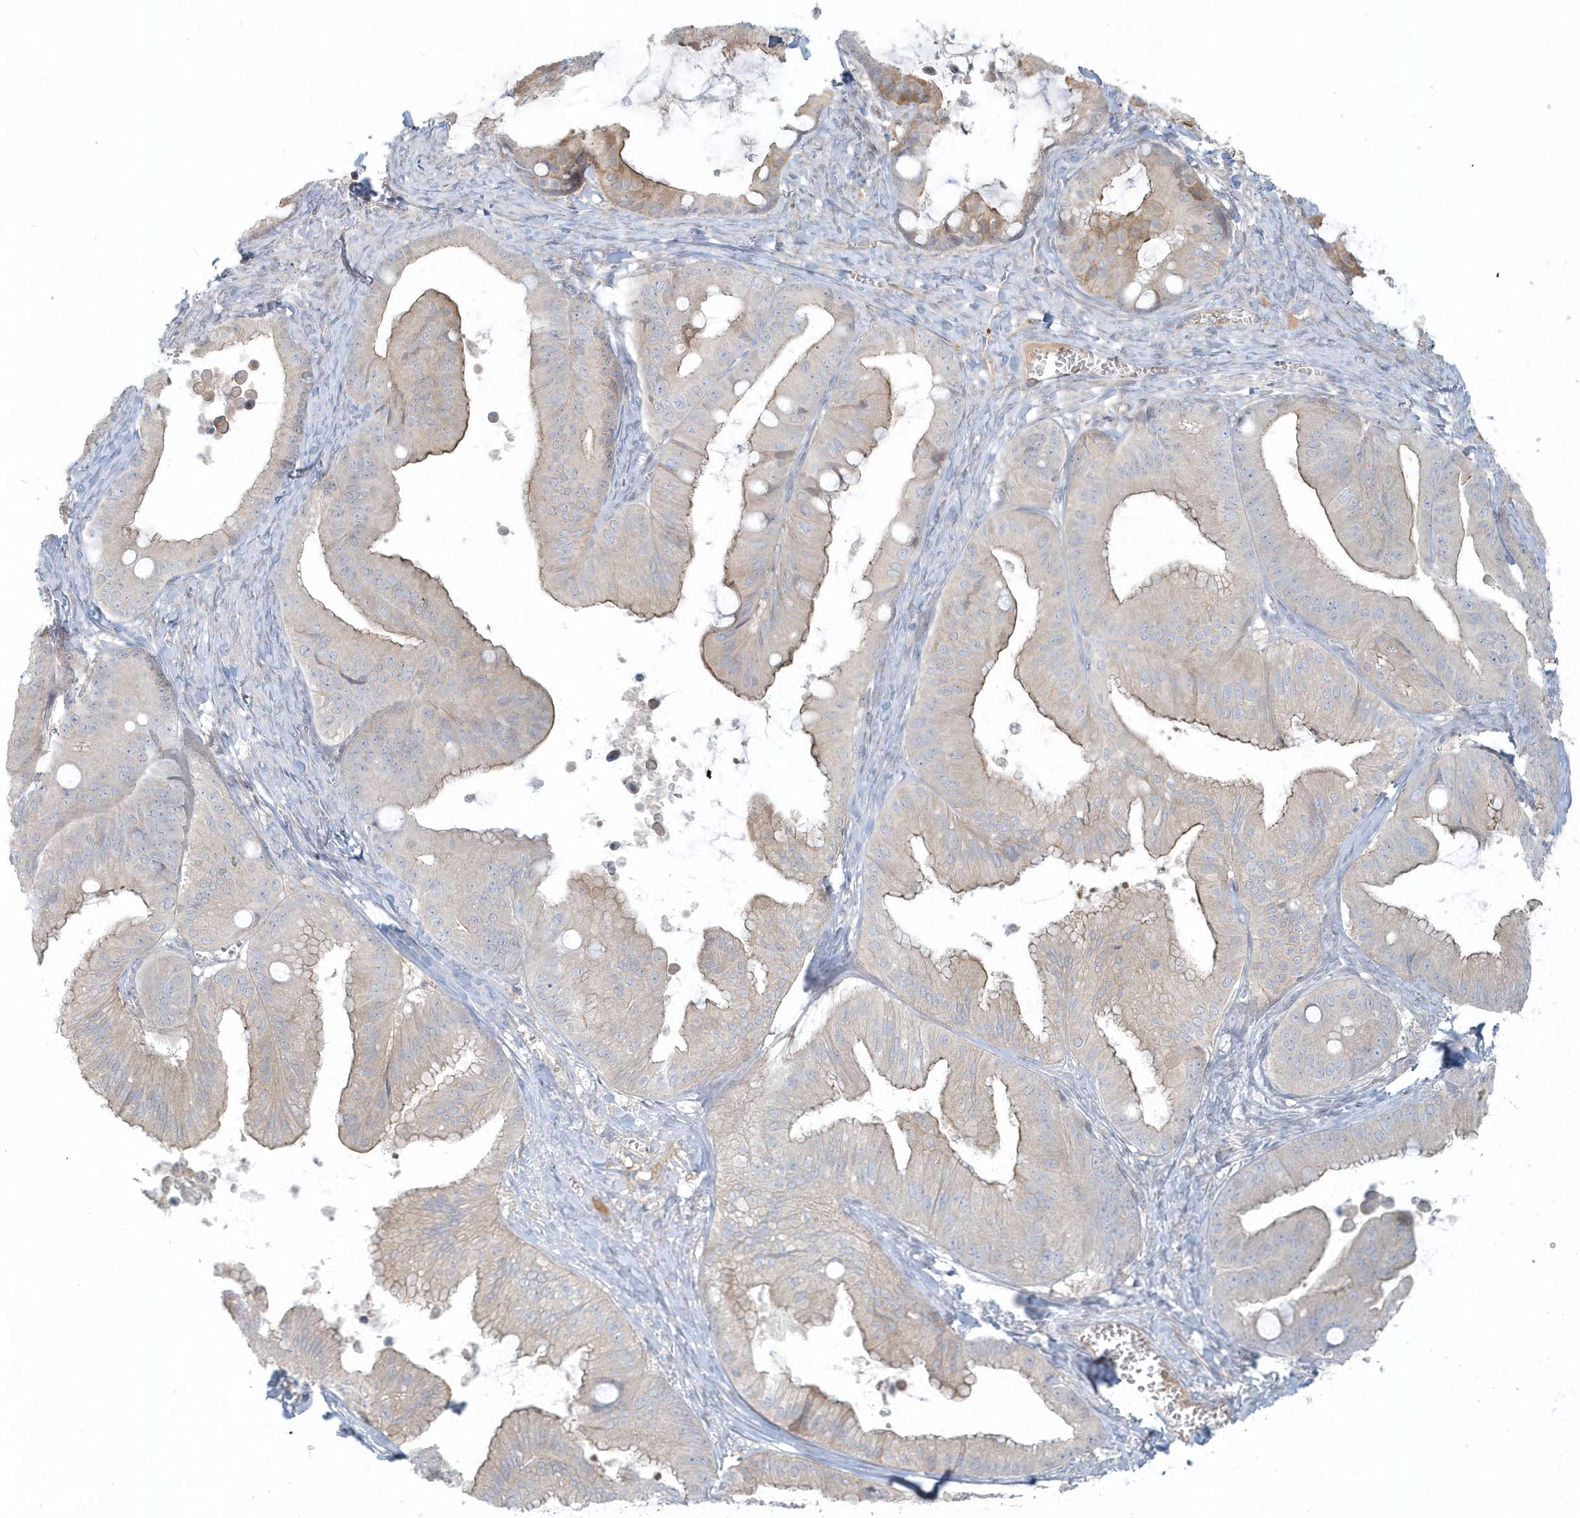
{"staining": {"intensity": "weak", "quantity": "25%-75%", "location": "cytoplasmic/membranous"}, "tissue": "ovarian cancer", "cell_type": "Tumor cells", "image_type": "cancer", "snomed": [{"axis": "morphology", "description": "Cystadenocarcinoma, mucinous, NOS"}, {"axis": "topography", "description": "Ovary"}], "caption": "Human ovarian cancer stained for a protein (brown) reveals weak cytoplasmic/membranous positive expression in about 25%-75% of tumor cells.", "gene": "BLTP3A", "patient": {"sex": "female", "age": 71}}